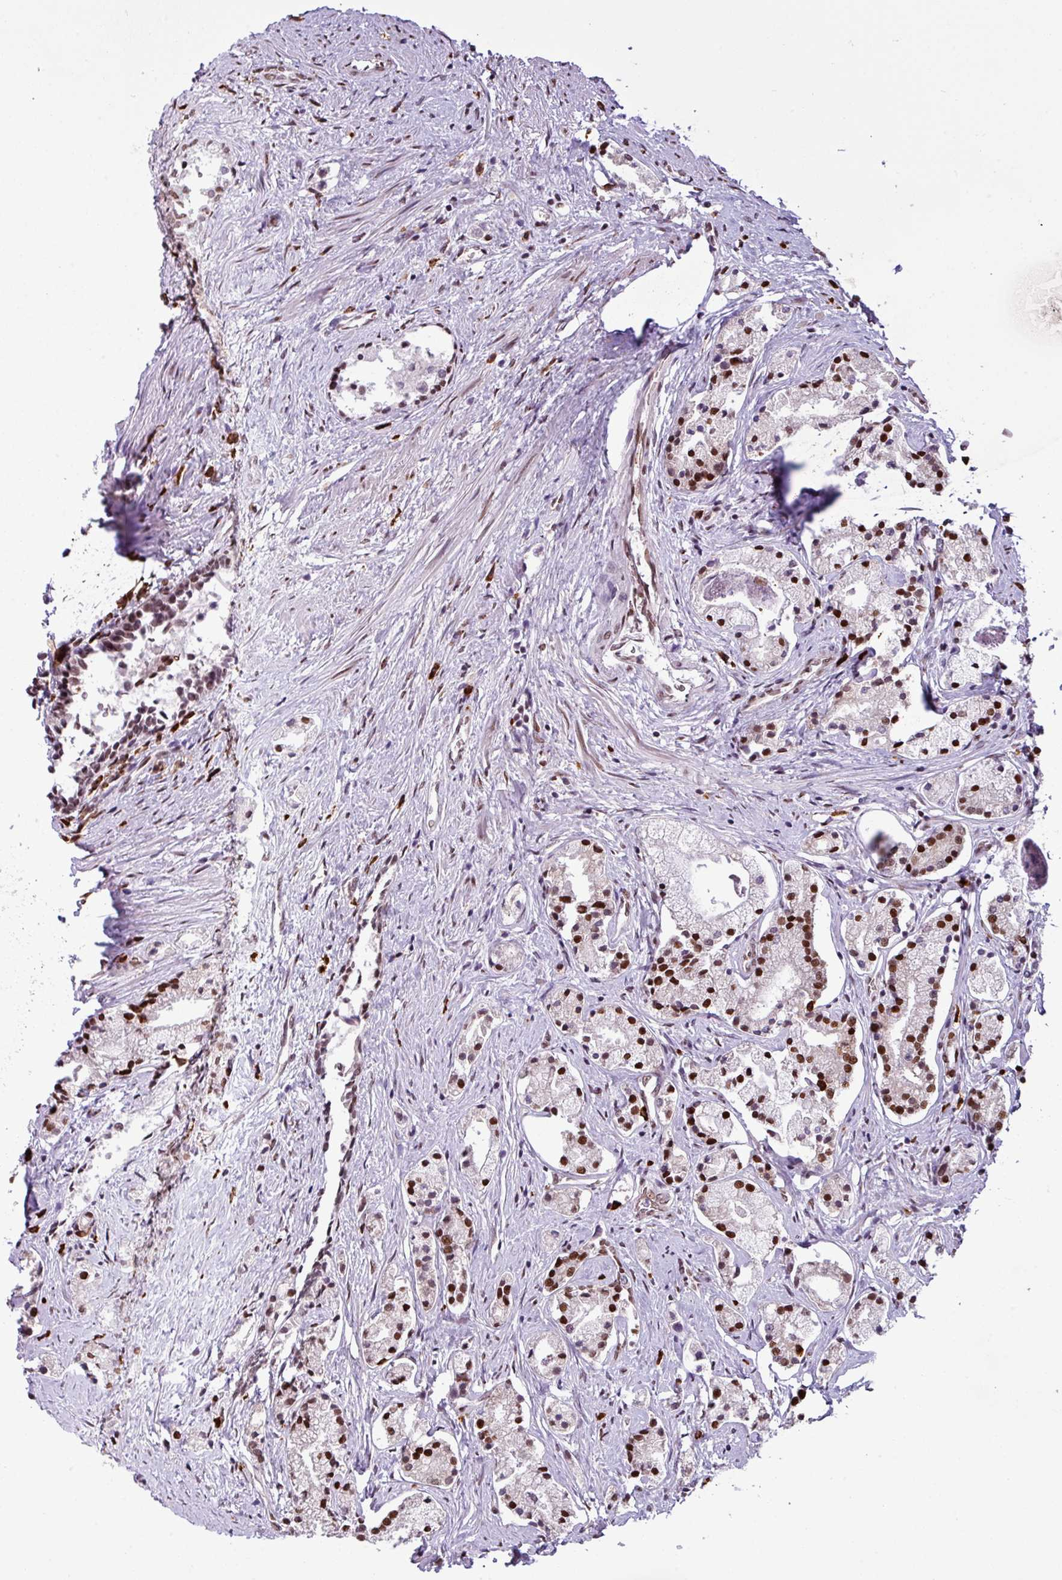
{"staining": {"intensity": "strong", "quantity": ">75%", "location": "nuclear"}, "tissue": "prostate cancer", "cell_type": "Tumor cells", "image_type": "cancer", "snomed": [{"axis": "morphology", "description": "Adenocarcinoma, High grade"}, {"axis": "topography", "description": "Prostate"}], "caption": "Tumor cells display high levels of strong nuclear positivity in about >75% of cells in prostate cancer.", "gene": "PRDM5", "patient": {"sex": "male", "age": 69}}